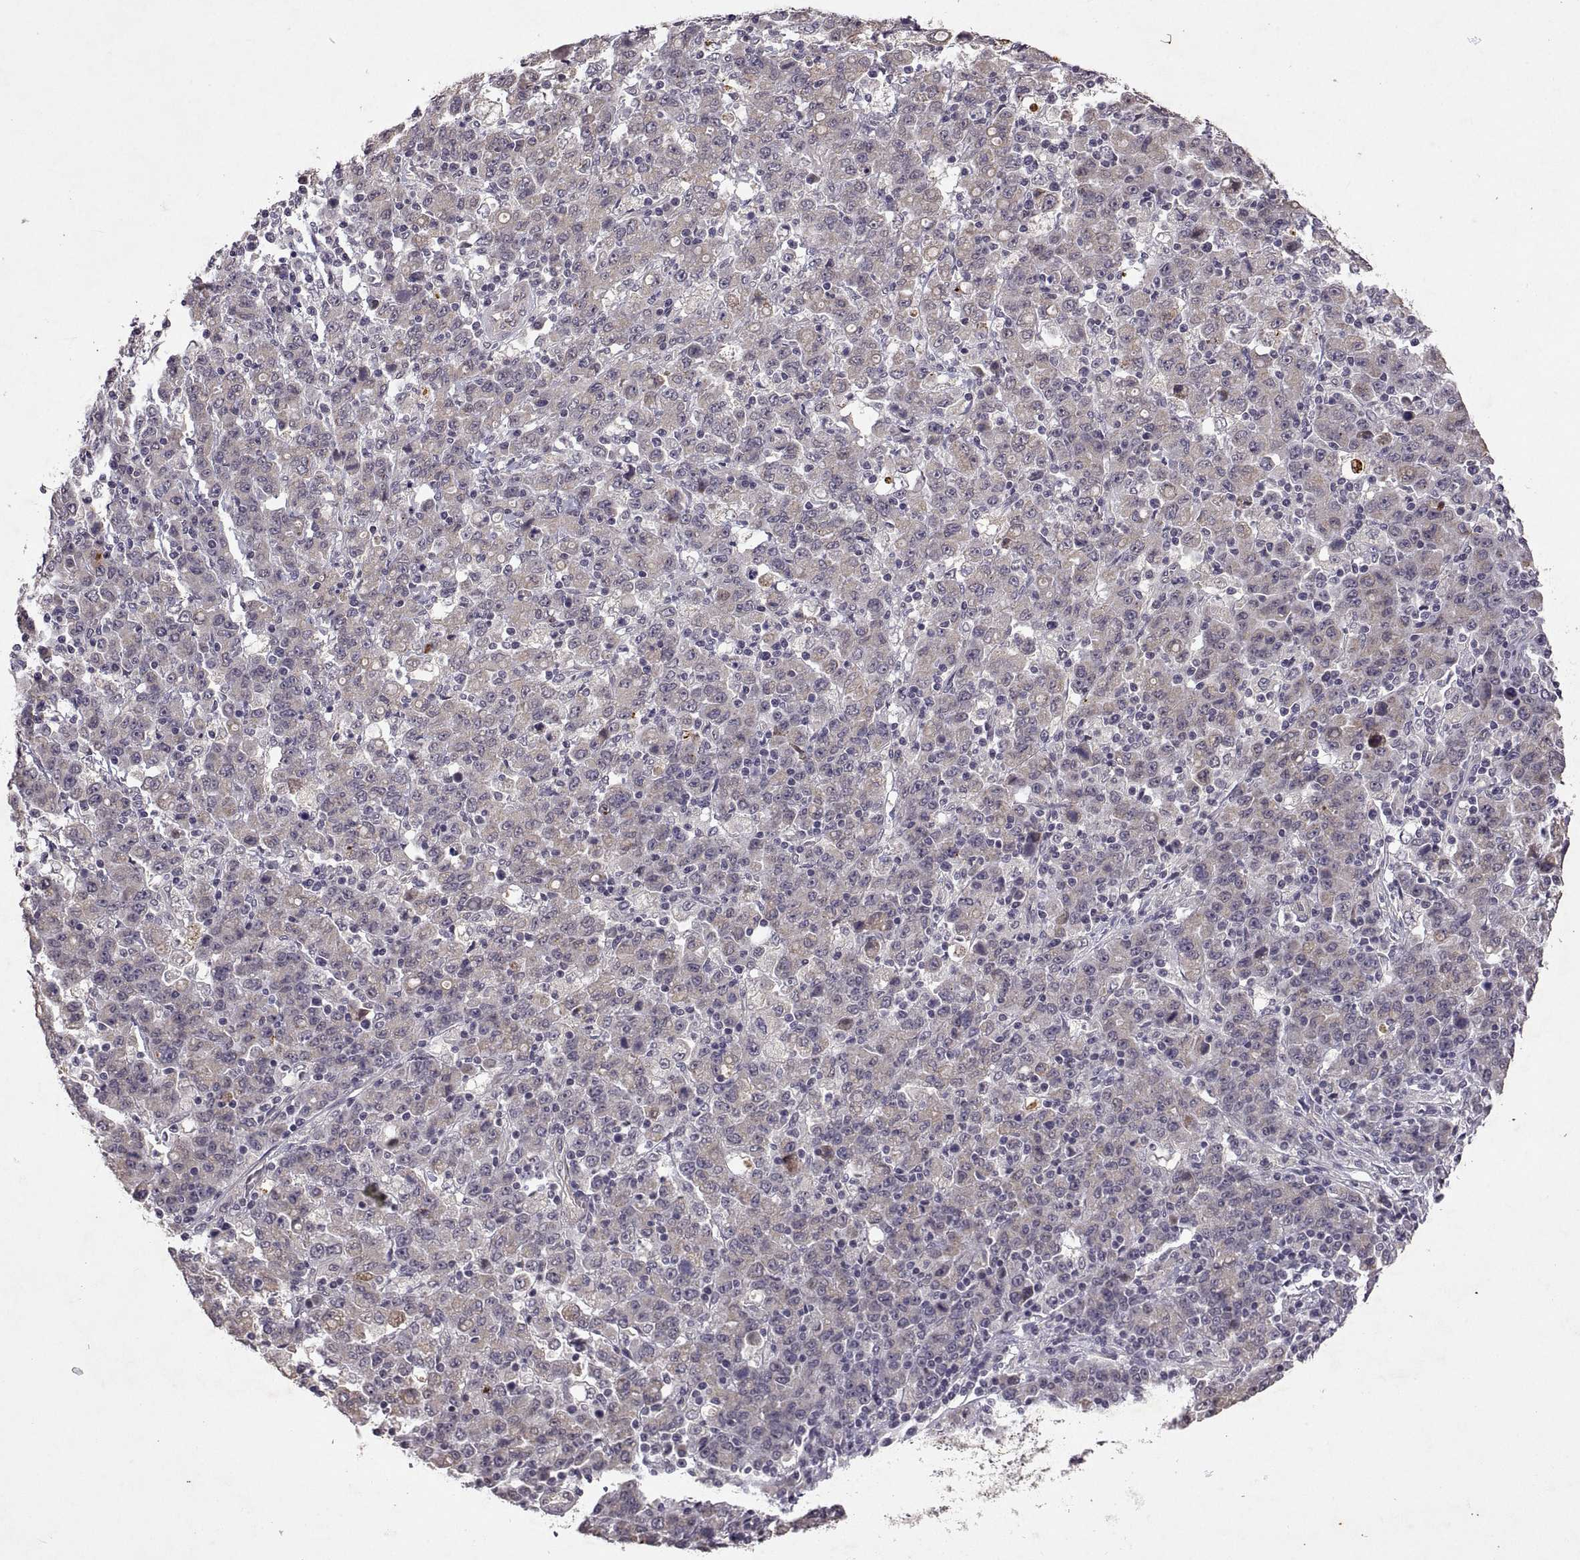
{"staining": {"intensity": "weak", "quantity": "25%-75%", "location": "cytoplasmic/membranous"}, "tissue": "stomach cancer", "cell_type": "Tumor cells", "image_type": "cancer", "snomed": [{"axis": "morphology", "description": "Adenocarcinoma, NOS"}, {"axis": "topography", "description": "Stomach, upper"}], "caption": "DAB (3,3'-diaminobenzidine) immunohistochemical staining of human stomach cancer (adenocarcinoma) shows weak cytoplasmic/membranous protein positivity in approximately 25%-75% of tumor cells.", "gene": "LAMA1", "patient": {"sex": "male", "age": 69}}